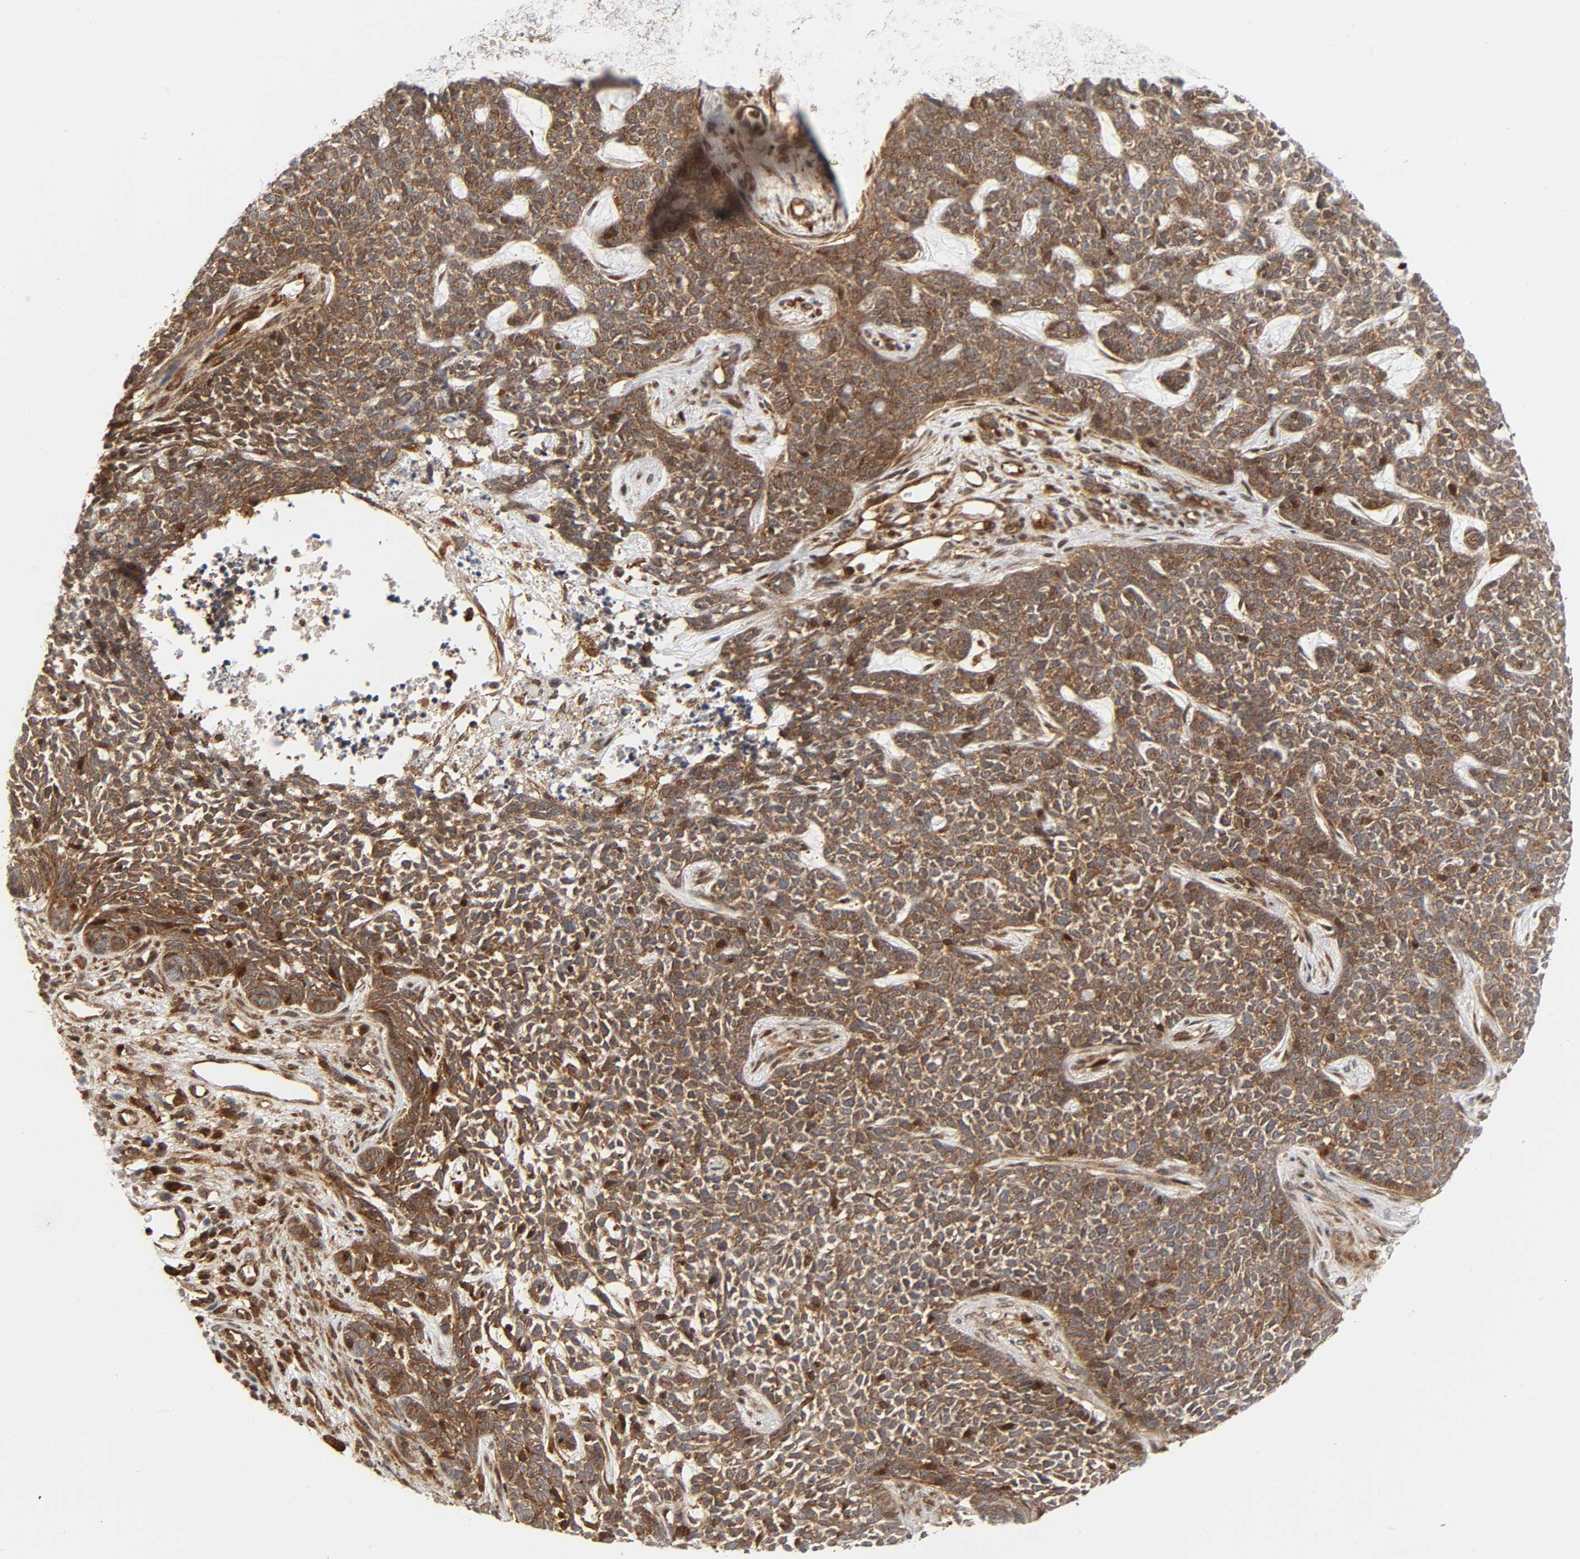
{"staining": {"intensity": "moderate", "quantity": ">75%", "location": "cytoplasmic/membranous"}, "tissue": "skin cancer", "cell_type": "Tumor cells", "image_type": "cancer", "snomed": [{"axis": "morphology", "description": "Basal cell carcinoma"}, {"axis": "topography", "description": "Skin"}], "caption": "A high-resolution histopathology image shows immunohistochemistry (IHC) staining of basal cell carcinoma (skin), which shows moderate cytoplasmic/membranous staining in about >75% of tumor cells.", "gene": "MAPK1", "patient": {"sex": "female", "age": 84}}